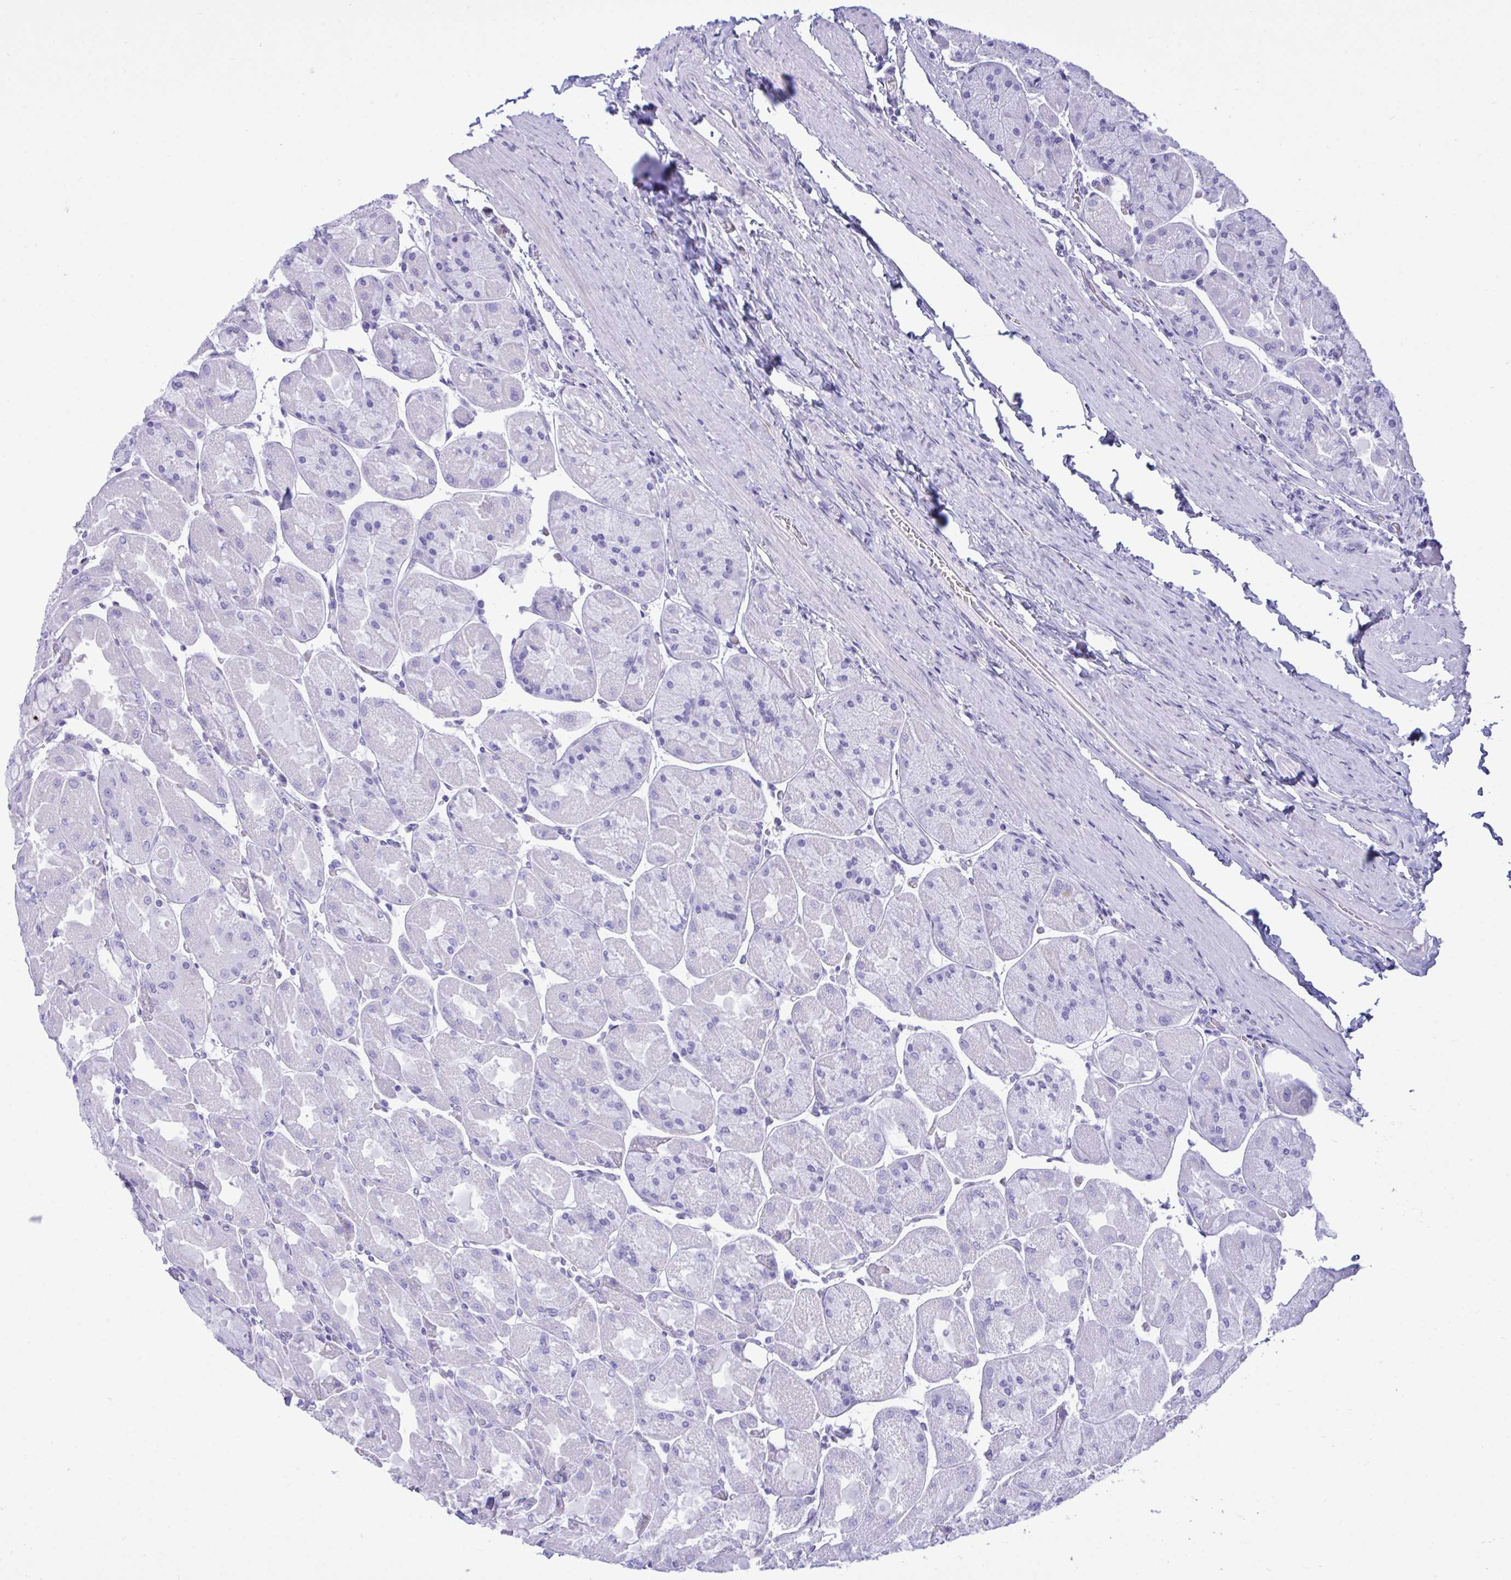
{"staining": {"intensity": "negative", "quantity": "none", "location": "none"}, "tissue": "stomach", "cell_type": "Glandular cells", "image_type": "normal", "snomed": [{"axis": "morphology", "description": "Normal tissue, NOS"}, {"axis": "topography", "description": "Stomach"}], "caption": "There is no significant staining in glandular cells of stomach. The staining was performed using DAB to visualize the protein expression in brown, while the nuclei were stained in blue with hematoxylin (Magnification: 20x).", "gene": "BEX5", "patient": {"sex": "female", "age": 61}}